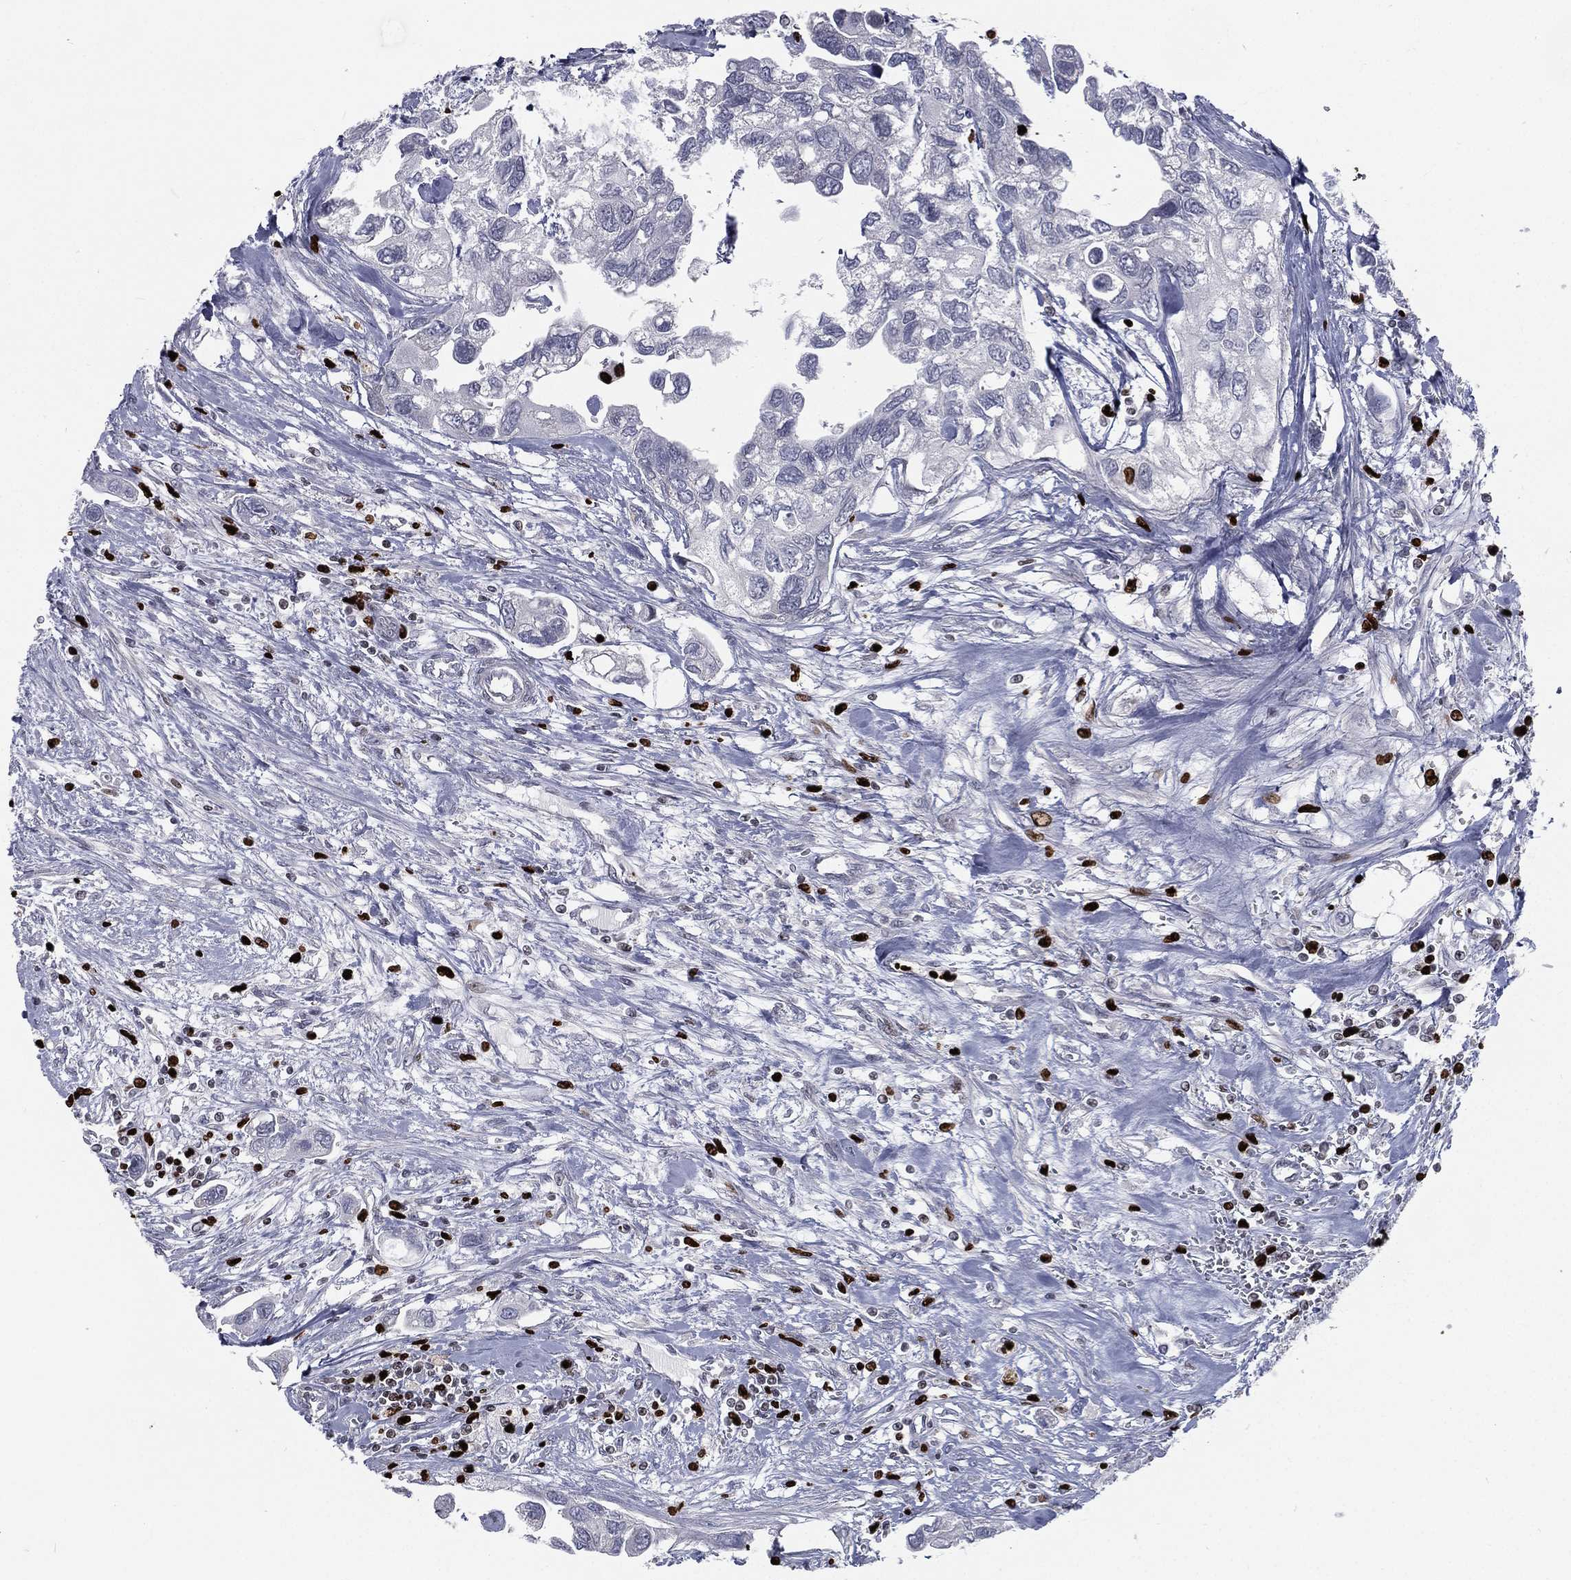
{"staining": {"intensity": "negative", "quantity": "none", "location": "none"}, "tissue": "urothelial cancer", "cell_type": "Tumor cells", "image_type": "cancer", "snomed": [{"axis": "morphology", "description": "Urothelial carcinoma, High grade"}, {"axis": "topography", "description": "Urinary bladder"}], "caption": "Tumor cells show no significant expression in urothelial carcinoma (high-grade).", "gene": "MNDA", "patient": {"sex": "male", "age": 59}}